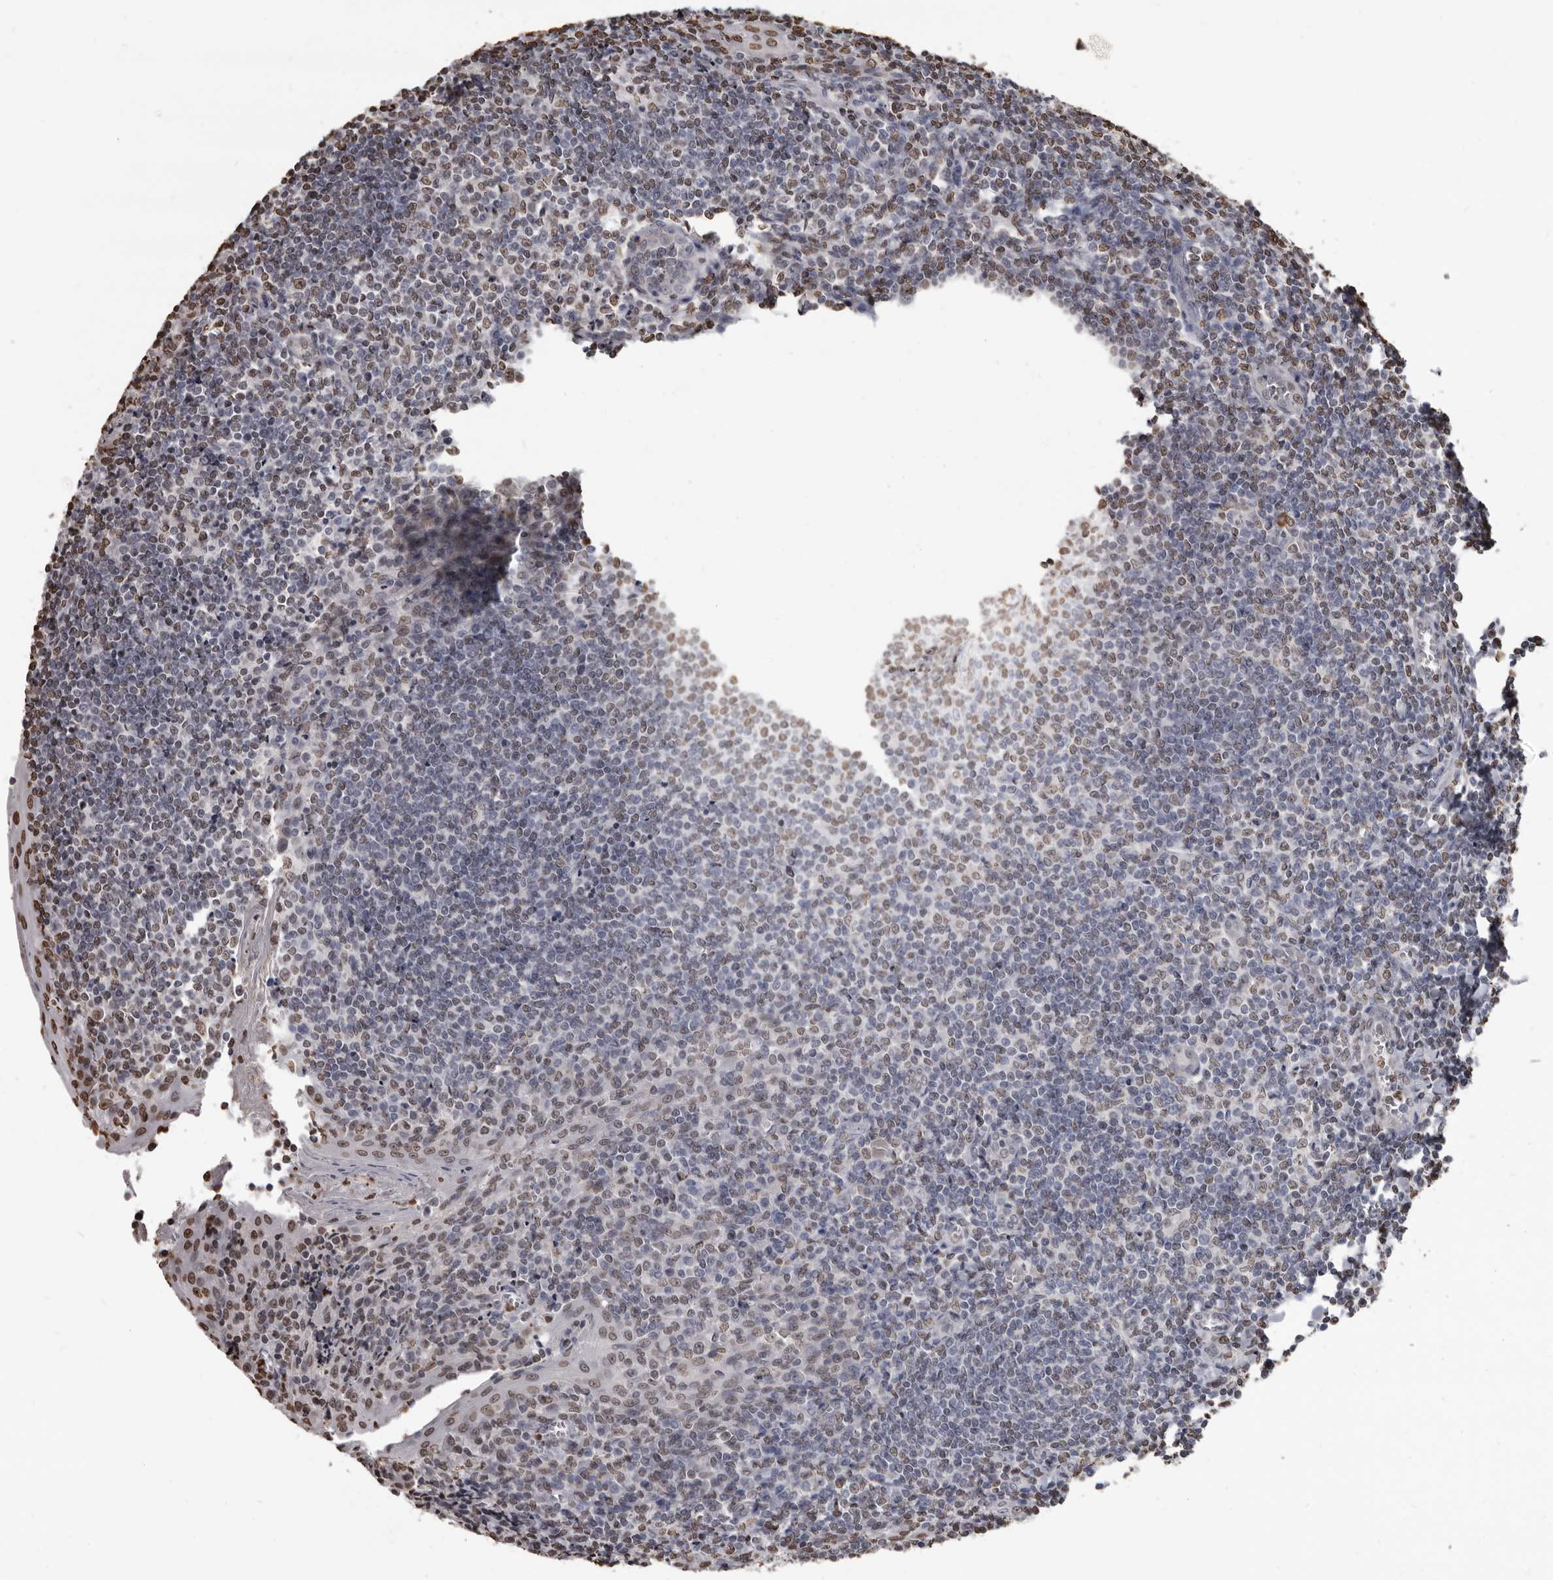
{"staining": {"intensity": "moderate", "quantity": "25%-75%", "location": "nuclear"}, "tissue": "tonsil", "cell_type": "Germinal center cells", "image_type": "normal", "snomed": [{"axis": "morphology", "description": "Normal tissue, NOS"}, {"axis": "topography", "description": "Tonsil"}], "caption": "Immunohistochemical staining of unremarkable human tonsil reveals medium levels of moderate nuclear positivity in about 25%-75% of germinal center cells. (Stains: DAB in brown, nuclei in blue, Microscopy: brightfield microscopy at high magnification).", "gene": "AHR", "patient": {"sex": "male", "age": 27}}